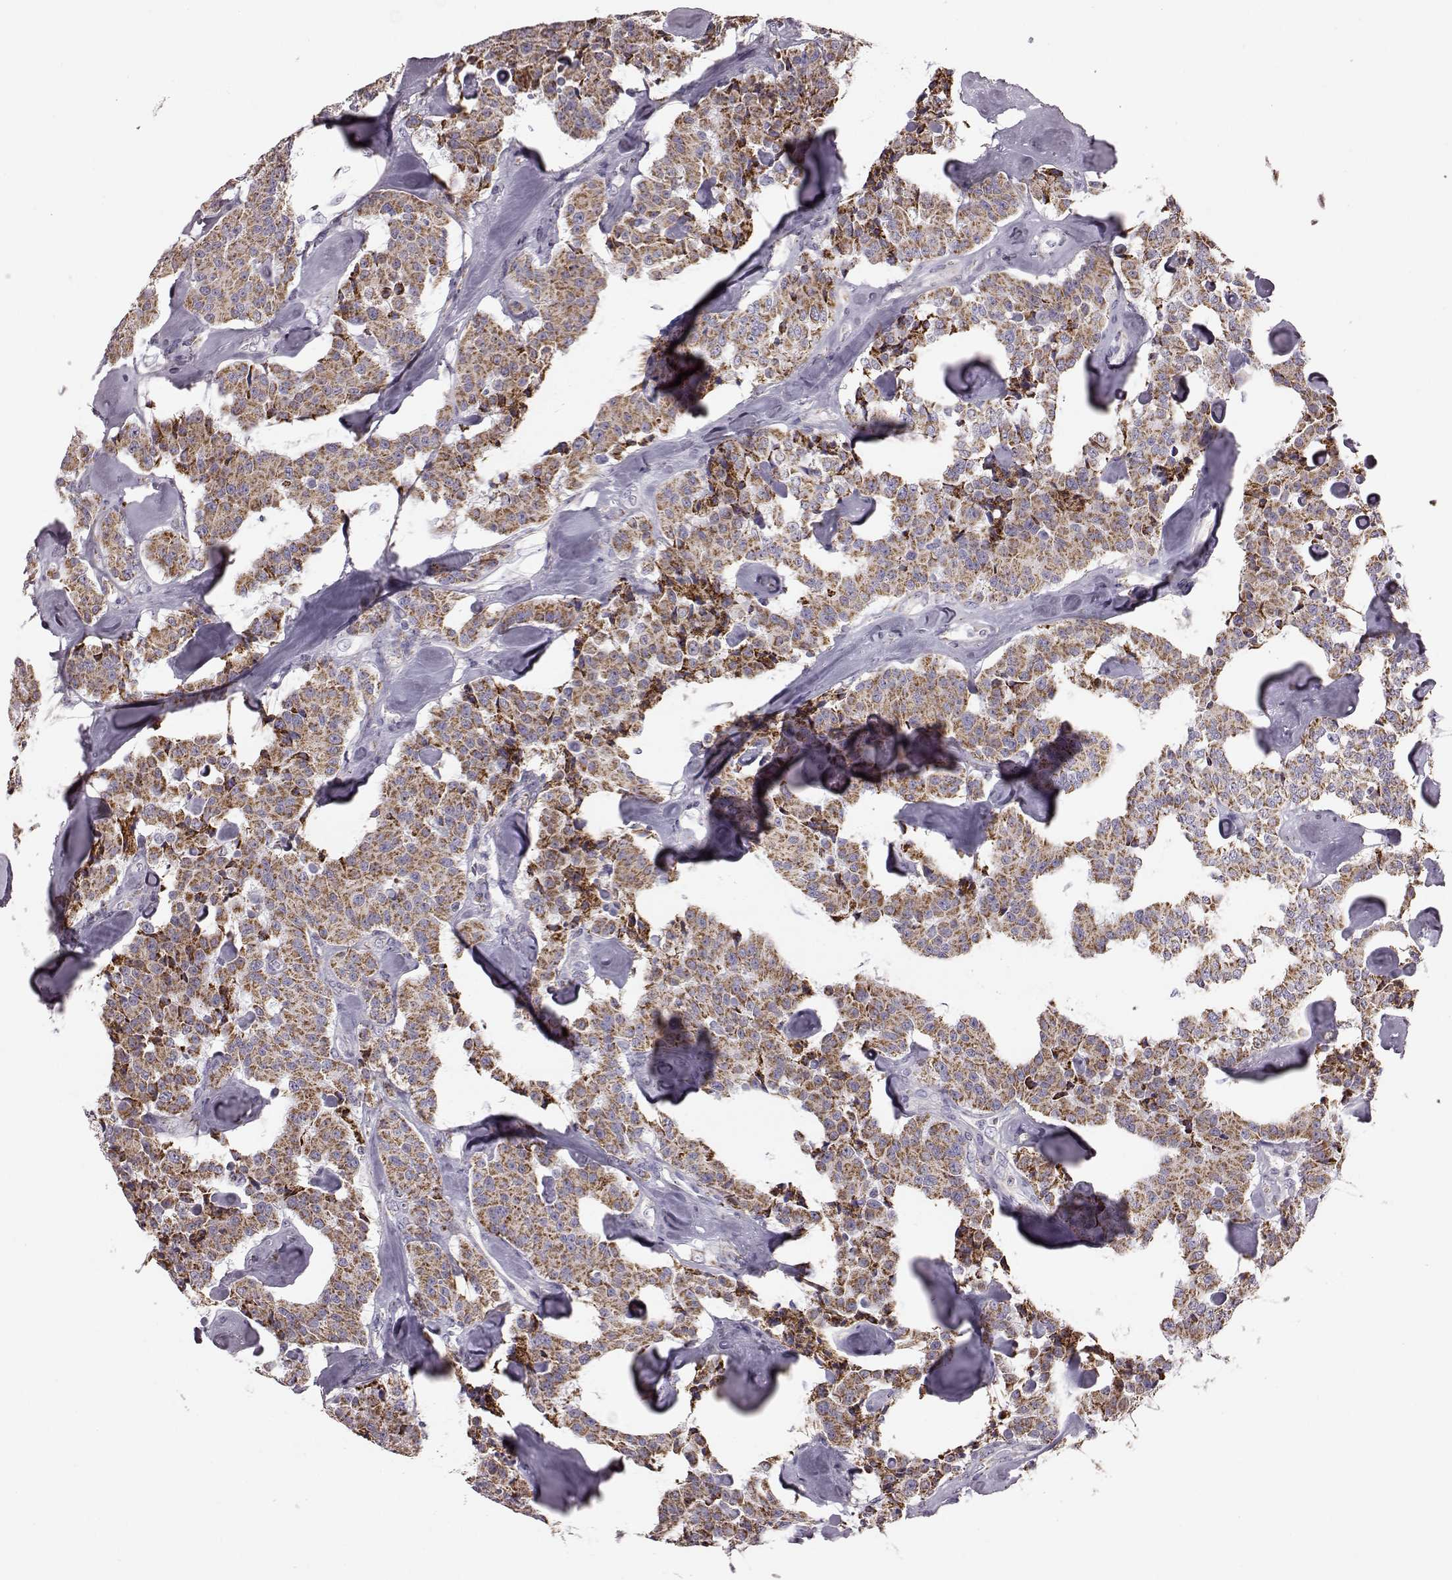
{"staining": {"intensity": "moderate", "quantity": ">75%", "location": "cytoplasmic/membranous"}, "tissue": "carcinoid", "cell_type": "Tumor cells", "image_type": "cancer", "snomed": [{"axis": "morphology", "description": "Carcinoid, malignant, NOS"}, {"axis": "topography", "description": "Pancreas"}], "caption": "Tumor cells exhibit medium levels of moderate cytoplasmic/membranous positivity in about >75% of cells in human carcinoid.", "gene": "ATP5MF", "patient": {"sex": "male", "age": 41}}